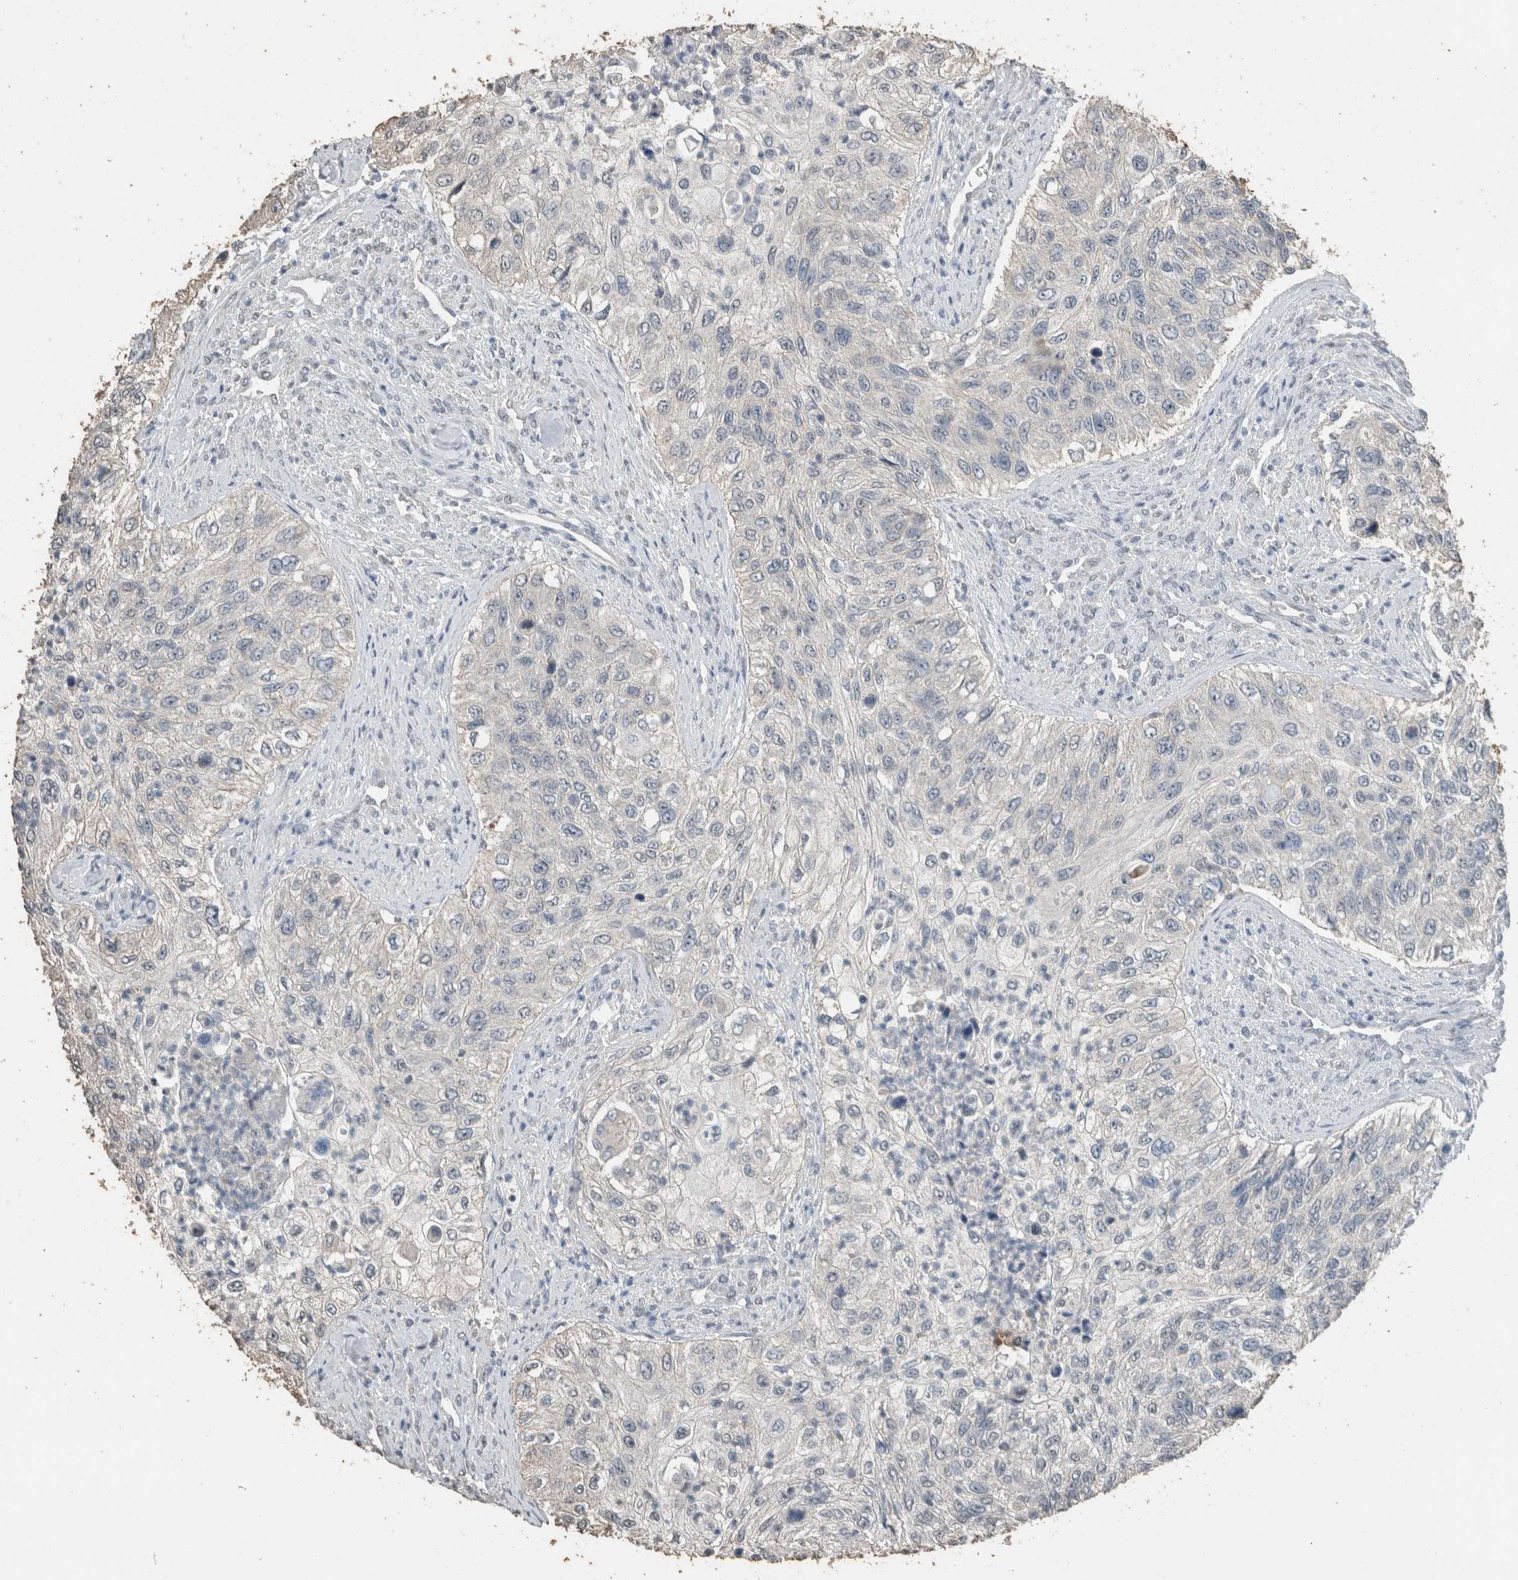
{"staining": {"intensity": "negative", "quantity": "none", "location": "none"}, "tissue": "urothelial cancer", "cell_type": "Tumor cells", "image_type": "cancer", "snomed": [{"axis": "morphology", "description": "Urothelial carcinoma, High grade"}, {"axis": "topography", "description": "Urinary bladder"}], "caption": "High power microscopy histopathology image of an immunohistochemistry image of high-grade urothelial carcinoma, revealing no significant expression in tumor cells.", "gene": "ACVR2B", "patient": {"sex": "female", "age": 60}}